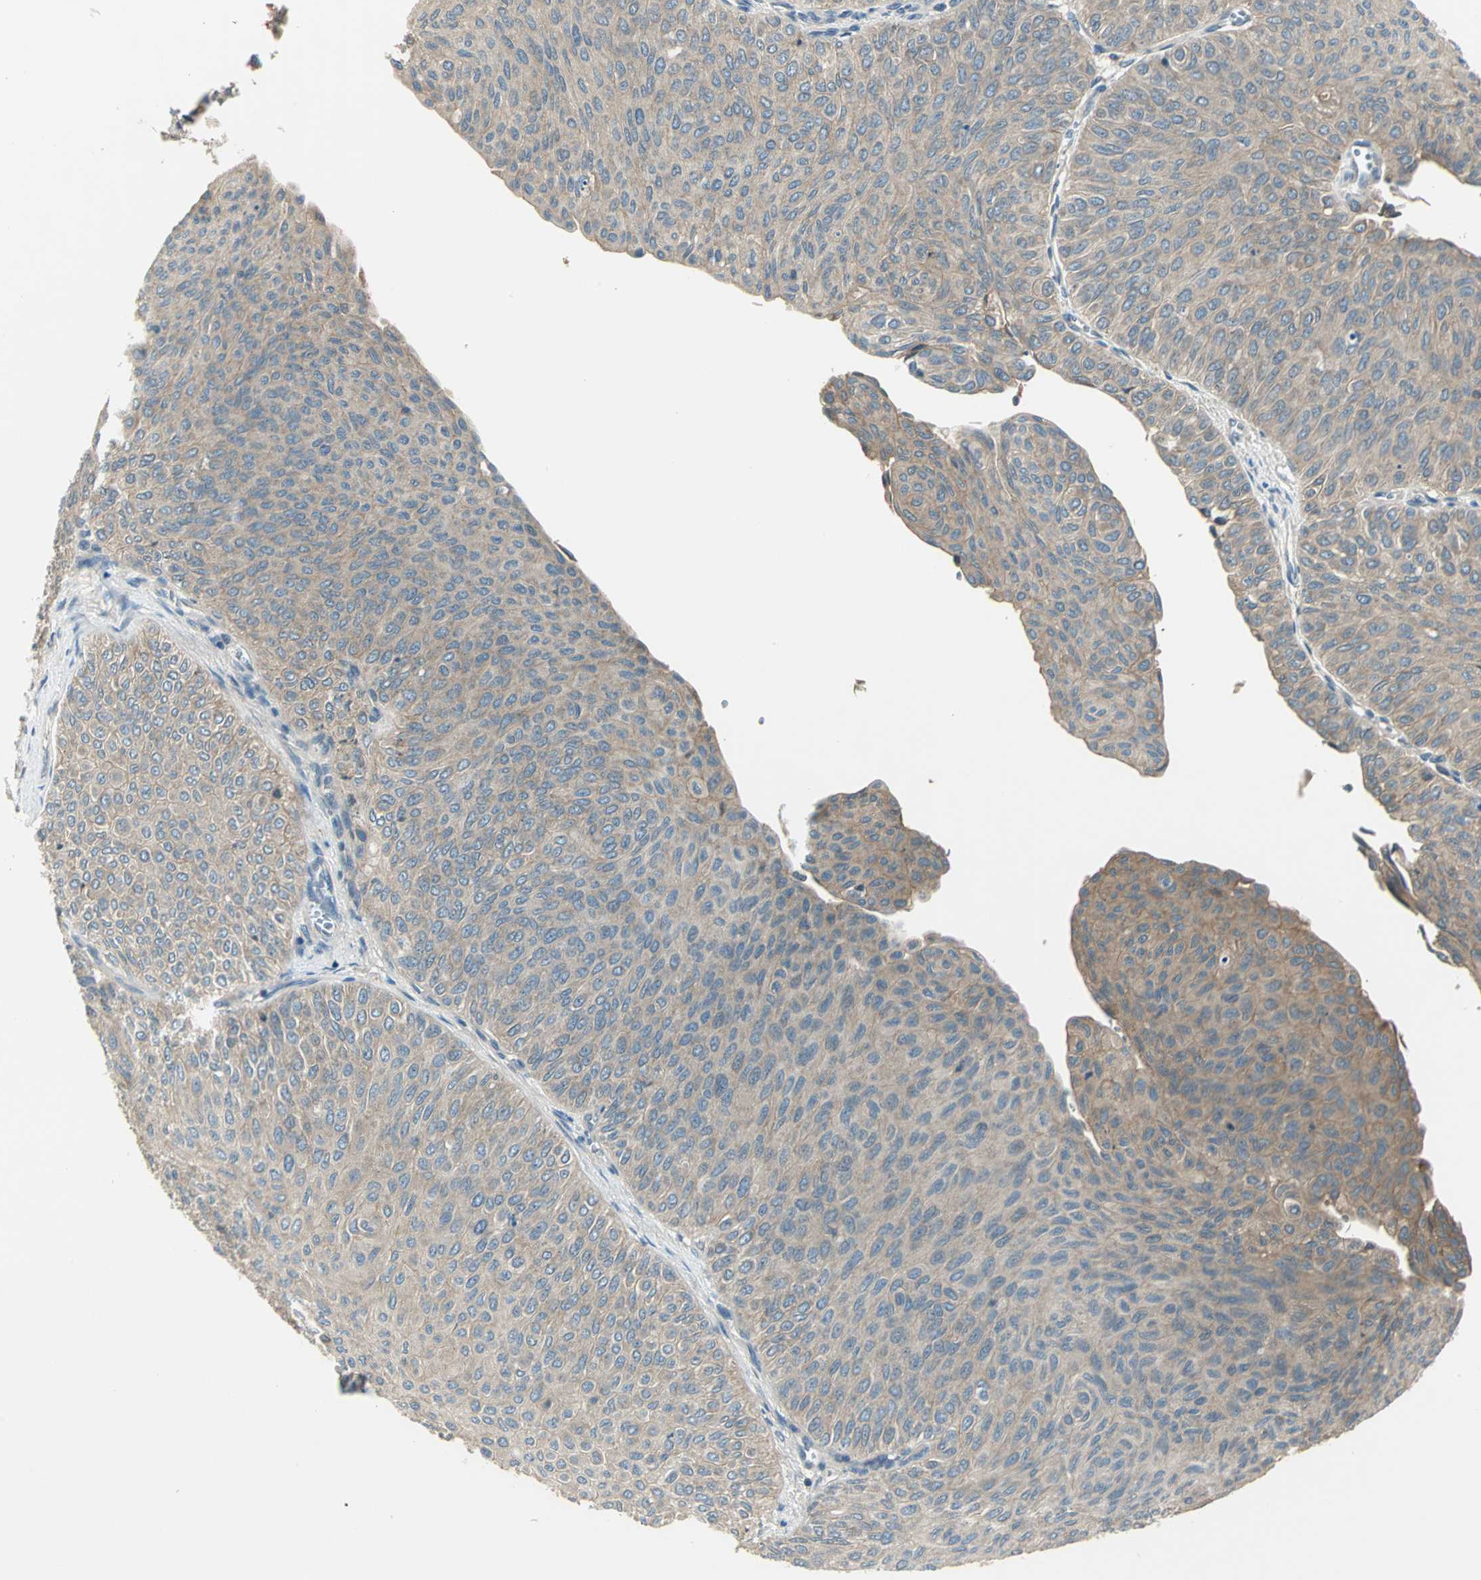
{"staining": {"intensity": "moderate", "quantity": ">75%", "location": "cytoplasmic/membranous"}, "tissue": "urothelial cancer", "cell_type": "Tumor cells", "image_type": "cancer", "snomed": [{"axis": "morphology", "description": "Urothelial carcinoma, Low grade"}, {"axis": "topography", "description": "Urinary bladder"}], "caption": "Urothelial cancer stained for a protein demonstrates moderate cytoplasmic/membranous positivity in tumor cells. Using DAB (brown) and hematoxylin (blue) stains, captured at high magnification using brightfield microscopy.", "gene": "PRKAA1", "patient": {"sex": "male", "age": 78}}